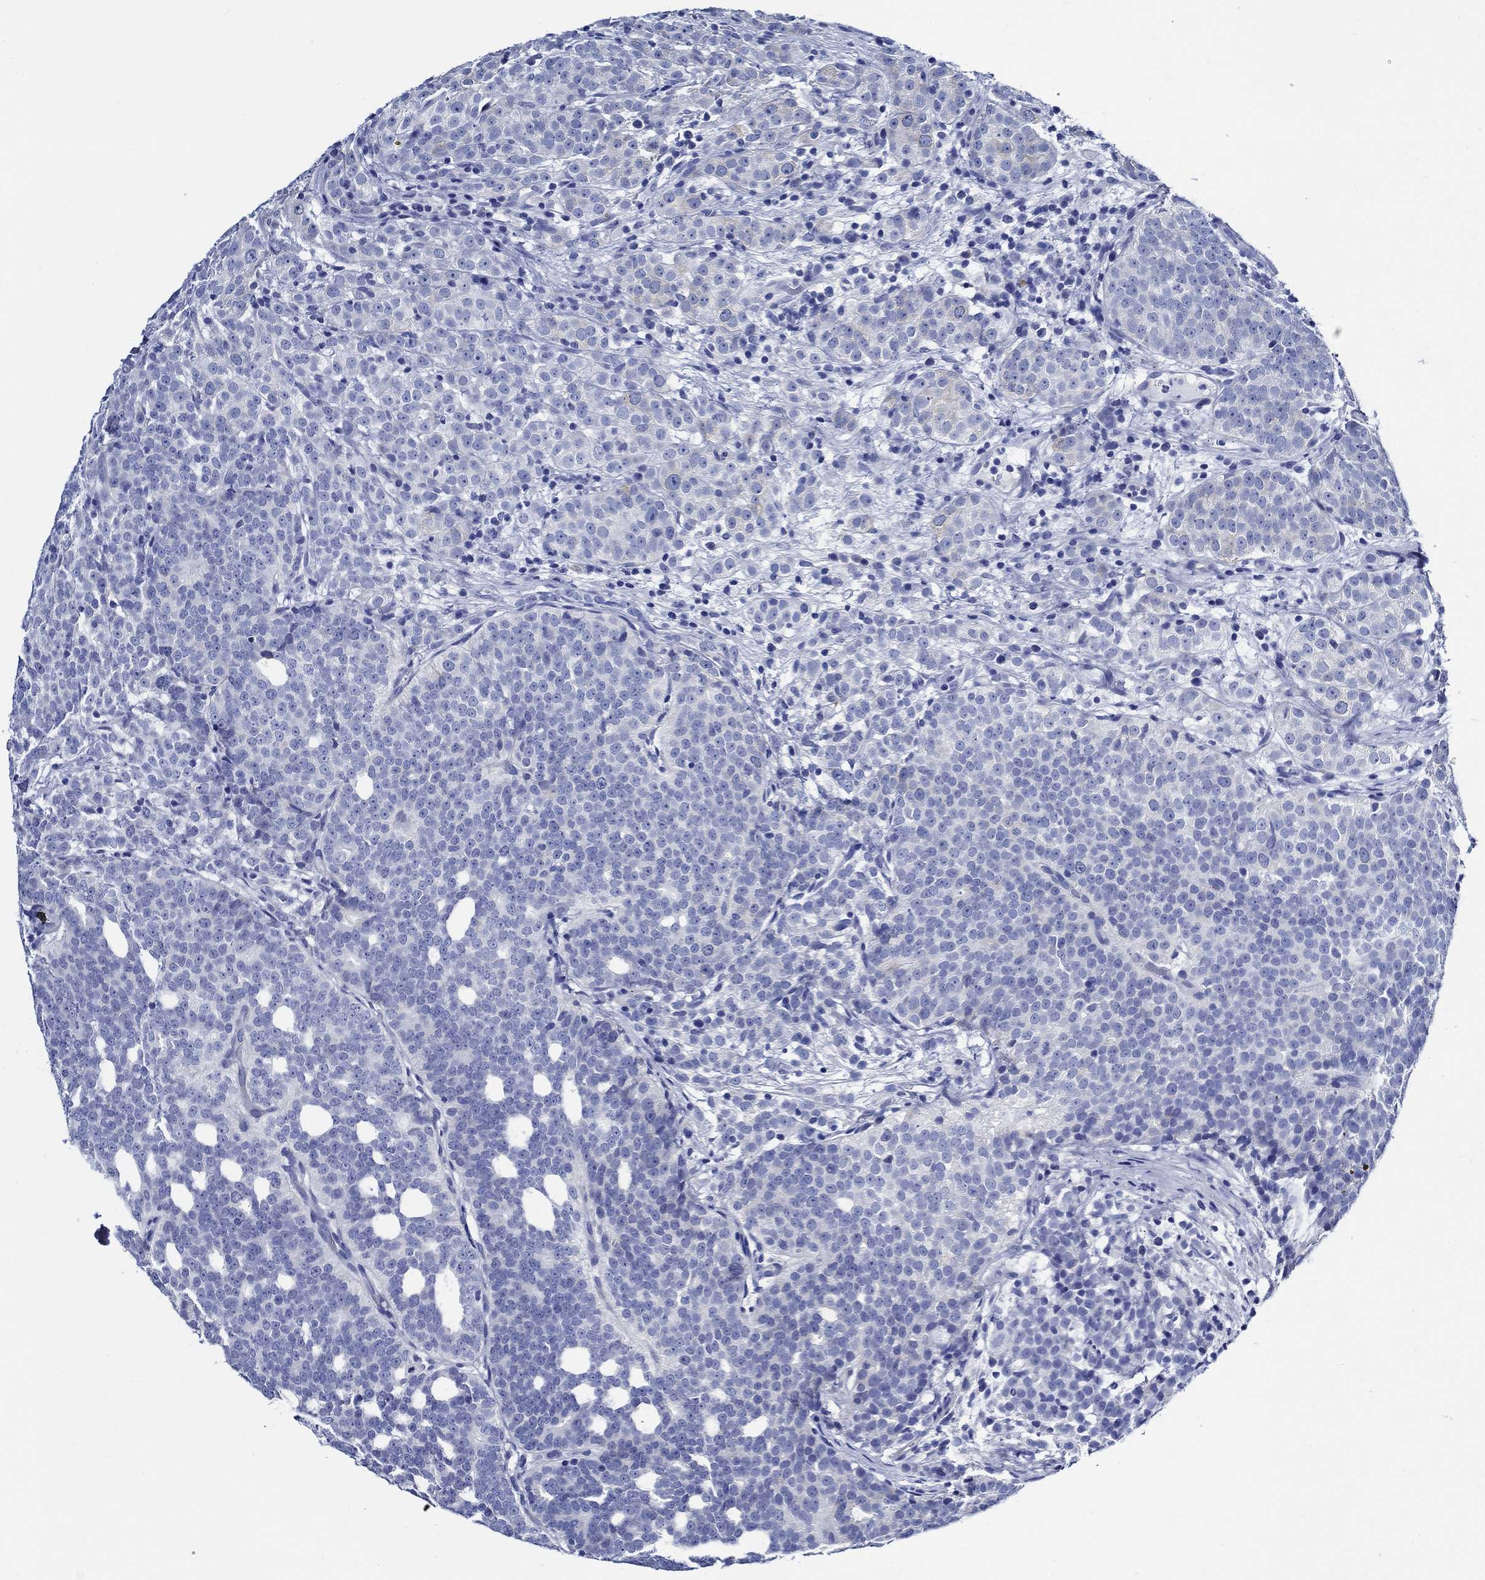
{"staining": {"intensity": "negative", "quantity": "none", "location": "none"}, "tissue": "prostate cancer", "cell_type": "Tumor cells", "image_type": "cancer", "snomed": [{"axis": "morphology", "description": "Adenocarcinoma, High grade"}, {"axis": "topography", "description": "Prostate"}], "caption": "An IHC micrograph of prostate high-grade adenocarcinoma is shown. There is no staining in tumor cells of prostate high-grade adenocarcinoma.", "gene": "WDR62", "patient": {"sex": "male", "age": 53}}